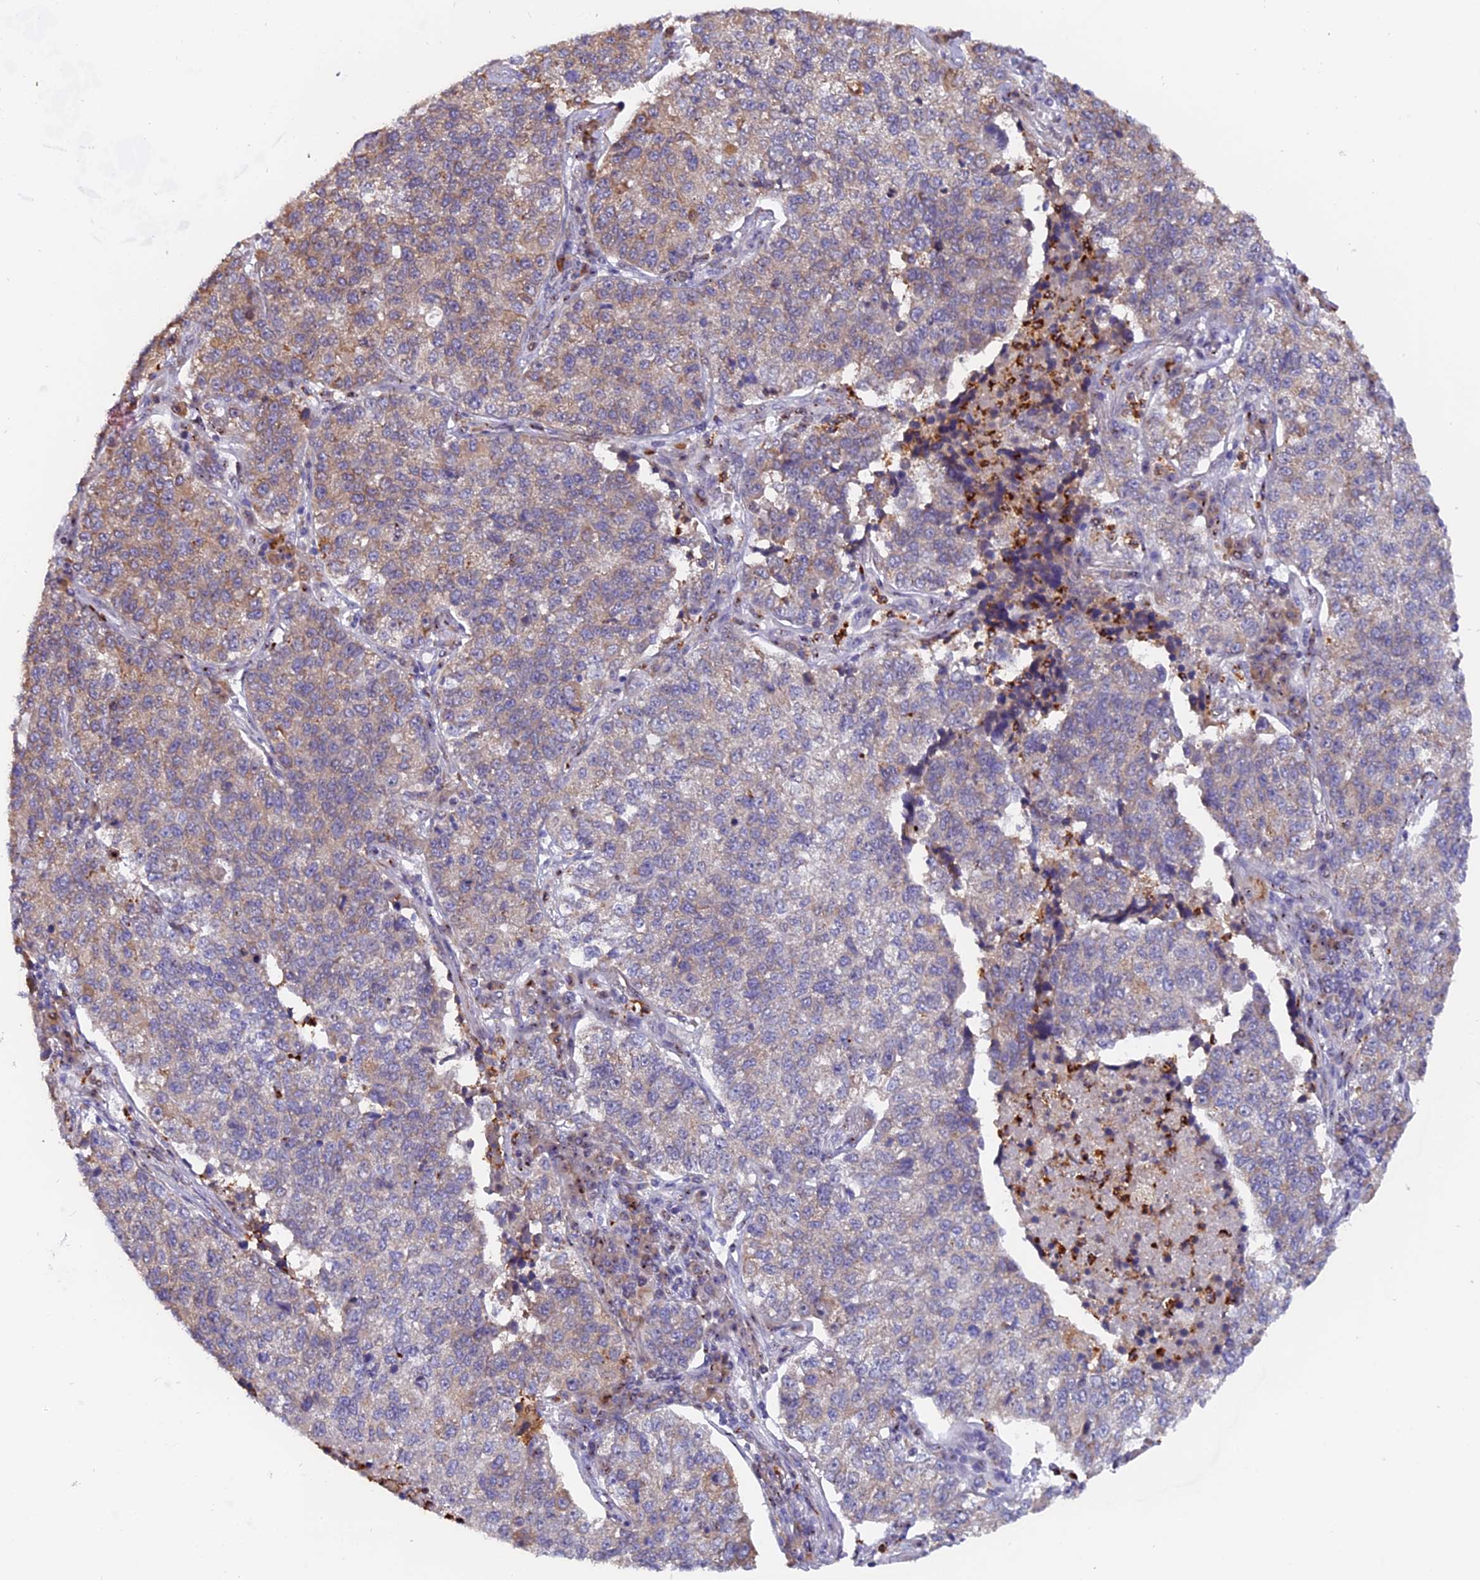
{"staining": {"intensity": "weak", "quantity": "<25%", "location": "cytoplasmic/membranous"}, "tissue": "lung cancer", "cell_type": "Tumor cells", "image_type": "cancer", "snomed": [{"axis": "morphology", "description": "Adenocarcinoma, NOS"}, {"axis": "topography", "description": "Lung"}], "caption": "Tumor cells are negative for protein expression in human lung adenocarcinoma. (Immunohistochemistry, brightfield microscopy, high magnification).", "gene": "FAM118B", "patient": {"sex": "male", "age": 49}}